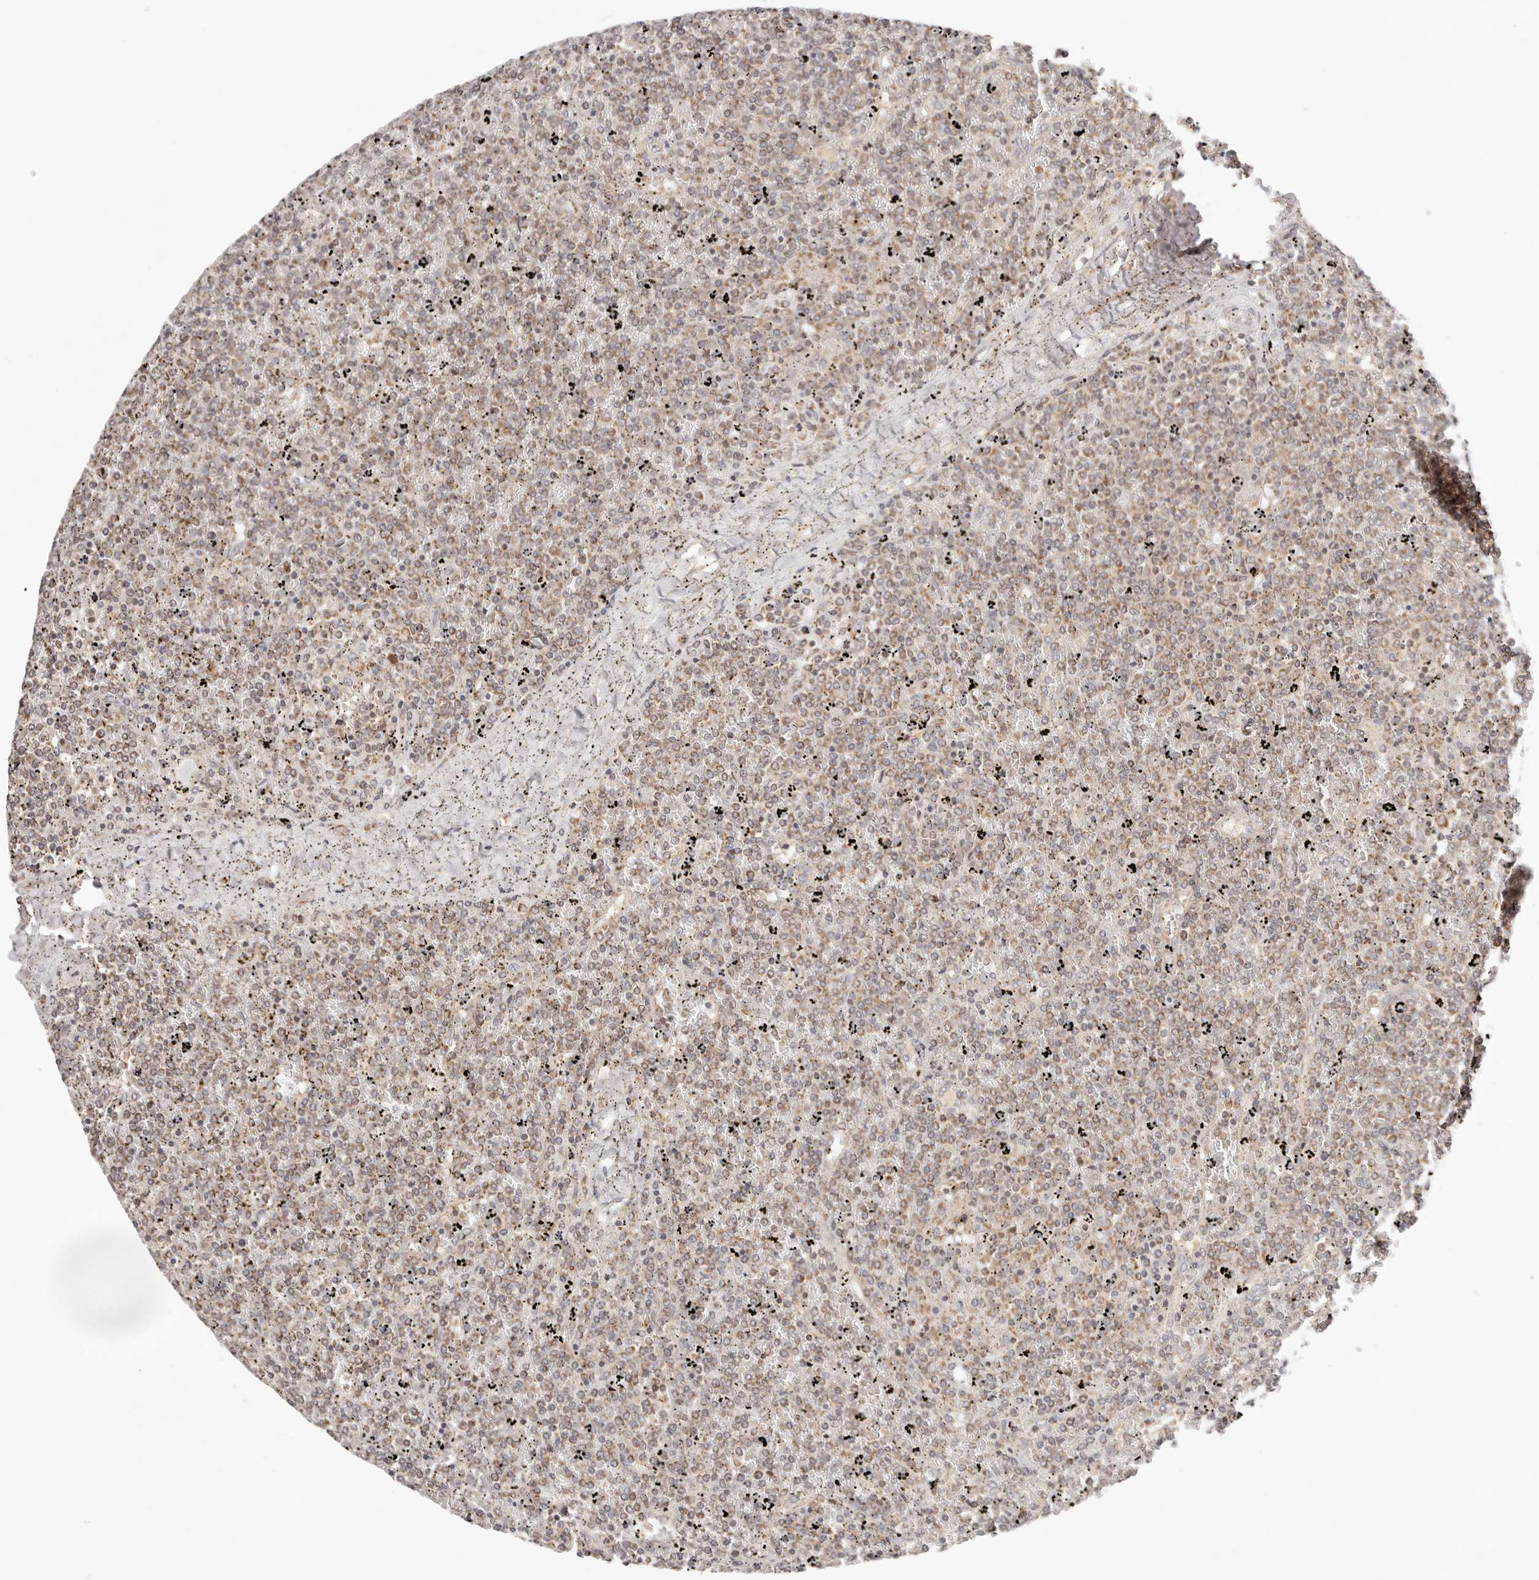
{"staining": {"intensity": "weak", "quantity": ">75%", "location": "cytoplasmic/membranous"}, "tissue": "lymphoma", "cell_type": "Tumor cells", "image_type": "cancer", "snomed": [{"axis": "morphology", "description": "Malignant lymphoma, non-Hodgkin's type, Low grade"}, {"axis": "topography", "description": "Spleen"}], "caption": "DAB immunohistochemical staining of lymphoma displays weak cytoplasmic/membranous protein staining in about >75% of tumor cells. (DAB (3,3'-diaminobenzidine) IHC with brightfield microscopy, high magnification).", "gene": "KCMF1", "patient": {"sex": "female", "age": 19}}